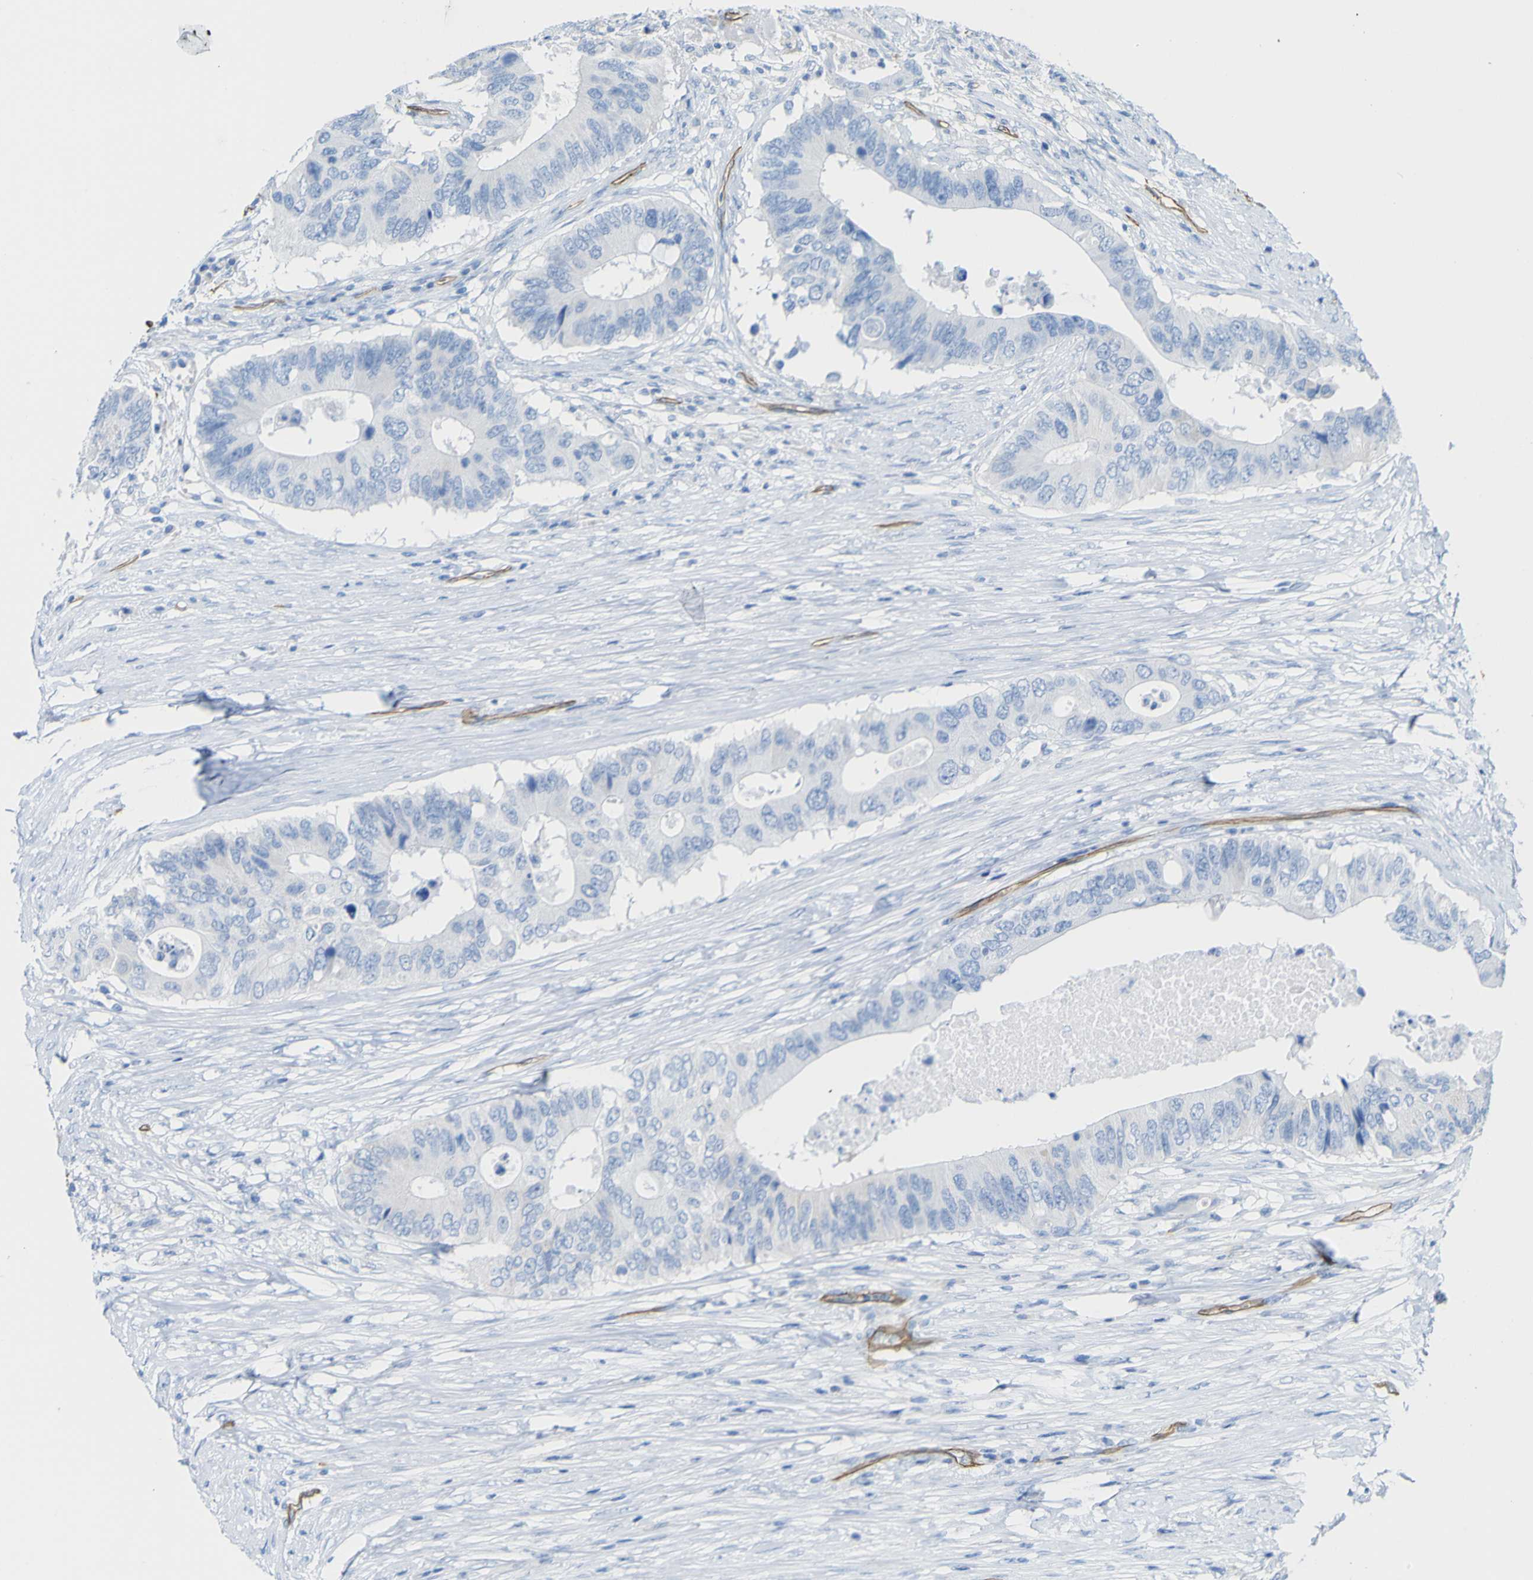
{"staining": {"intensity": "negative", "quantity": "none", "location": "none"}, "tissue": "colorectal cancer", "cell_type": "Tumor cells", "image_type": "cancer", "snomed": [{"axis": "morphology", "description": "Adenocarcinoma, NOS"}, {"axis": "topography", "description": "Colon"}], "caption": "There is no significant positivity in tumor cells of adenocarcinoma (colorectal).", "gene": "CD93", "patient": {"sex": "male", "age": 71}}